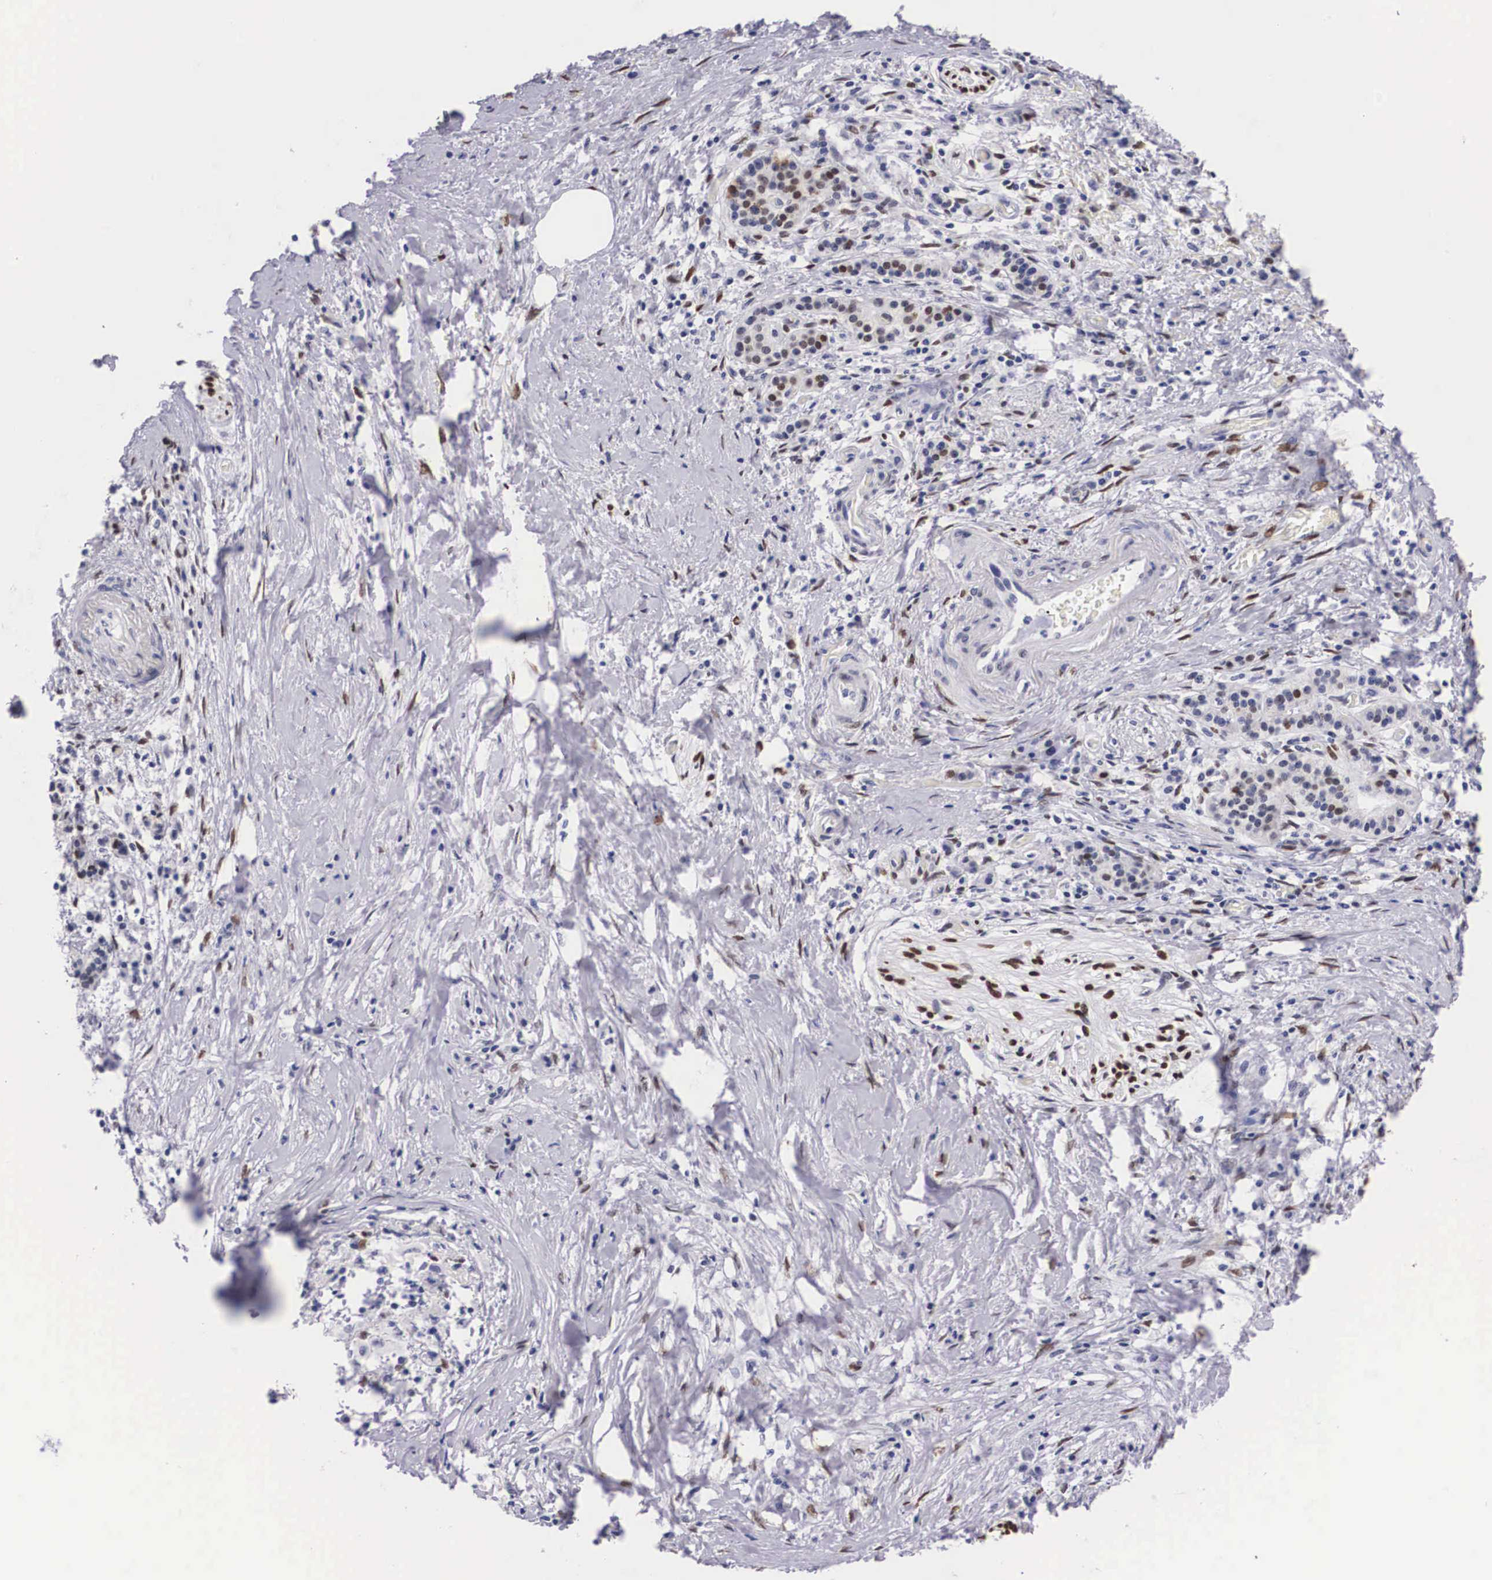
{"staining": {"intensity": "moderate", "quantity": "25%-75%", "location": "nuclear"}, "tissue": "pancreatic cancer", "cell_type": "Tumor cells", "image_type": "cancer", "snomed": [{"axis": "morphology", "description": "Adenocarcinoma, NOS"}, {"axis": "topography", "description": "Pancreas"}], "caption": "An immunohistochemistry histopathology image of neoplastic tissue is shown. Protein staining in brown shows moderate nuclear positivity in adenocarcinoma (pancreatic) within tumor cells.", "gene": "KHDRBS3", "patient": {"sex": "female", "age": 64}}